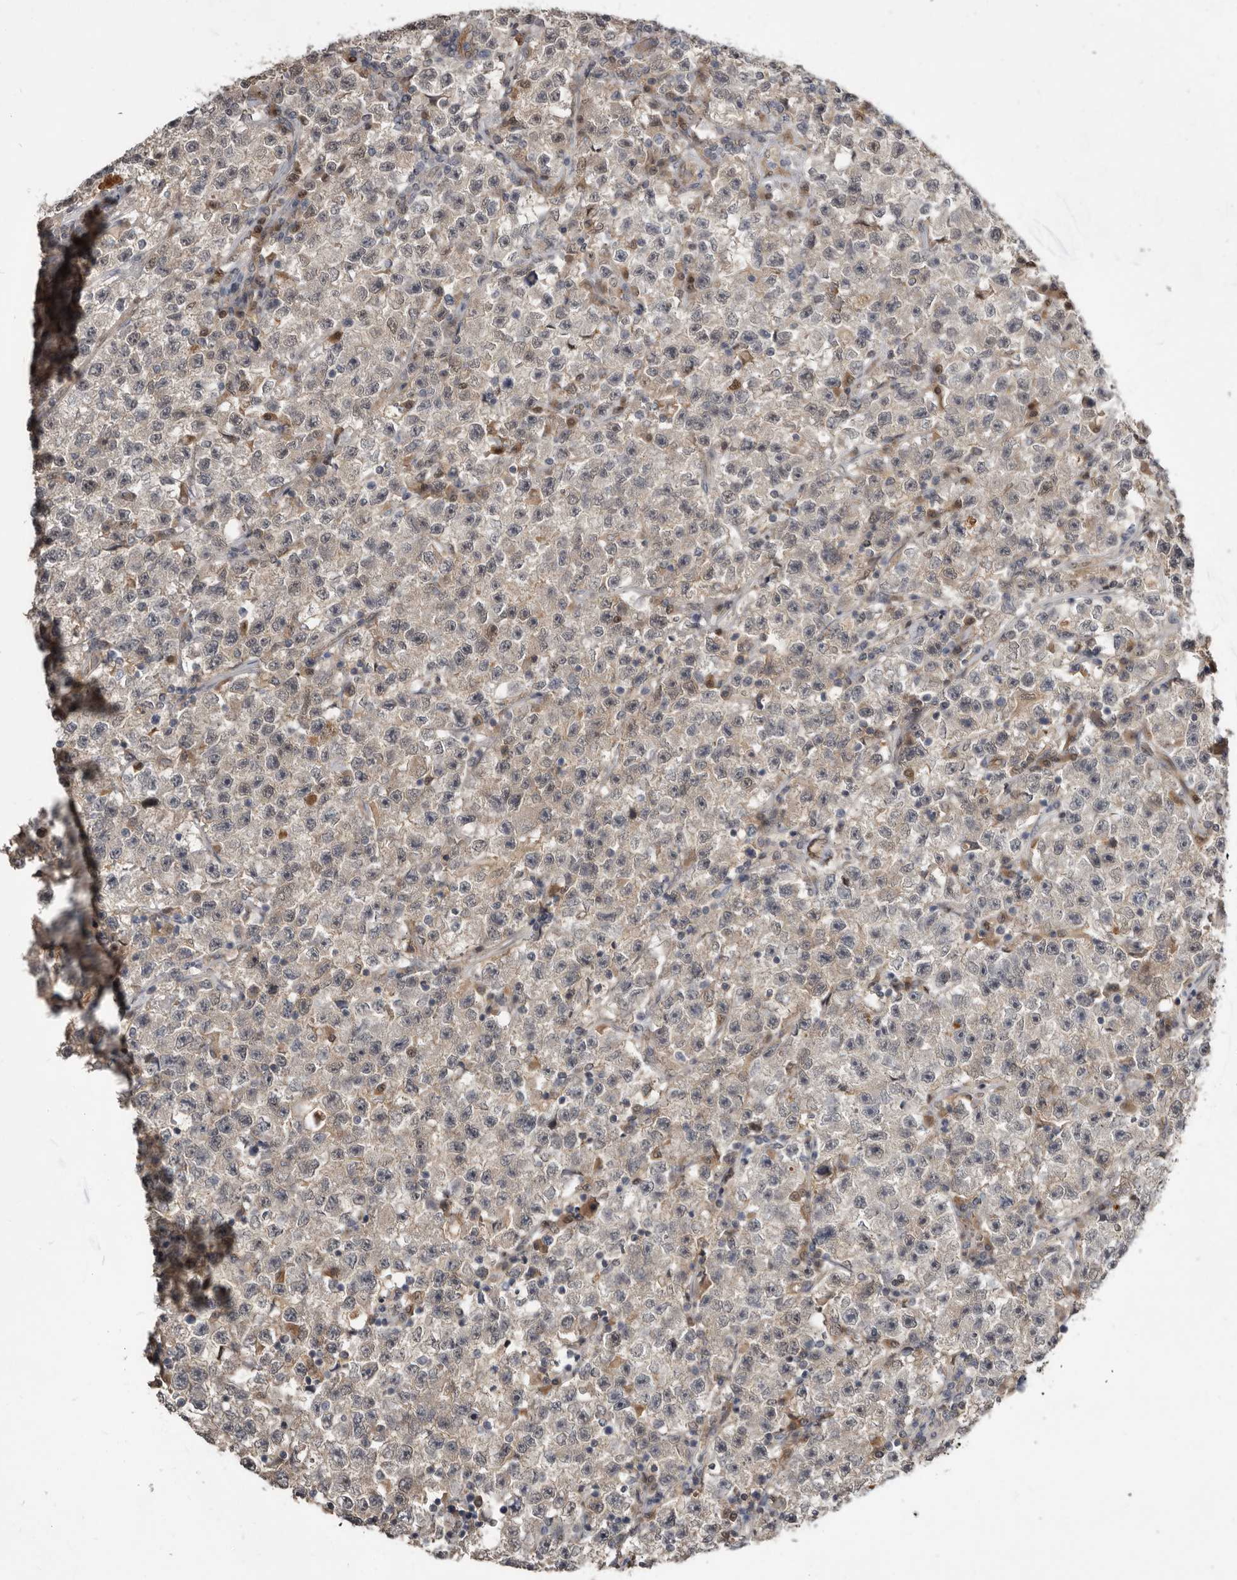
{"staining": {"intensity": "weak", "quantity": "25%-75%", "location": "cytoplasmic/membranous,nuclear"}, "tissue": "testis cancer", "cell_type": "Tumor cells", "image_type": "cancer", "snomed": [{"axis": "morphology", "description": "Seminoma, NOS"}, {"axis": "topography", "description": "Testis"}], "caption": "Seminoma (testis) was stained to show a protein in brown. There is low levels of weak cytoplasmic/membranous and nuclear positivity in about 25%-75% of tumor cells. Using DAB (3,3'-diaminobenzidine) (brown) and hematoxylin (blue) stains, captured at high magnification using brightfield microscopy.", "gene": "RBKS", "patient": {"sex": "male", "age": 22}}